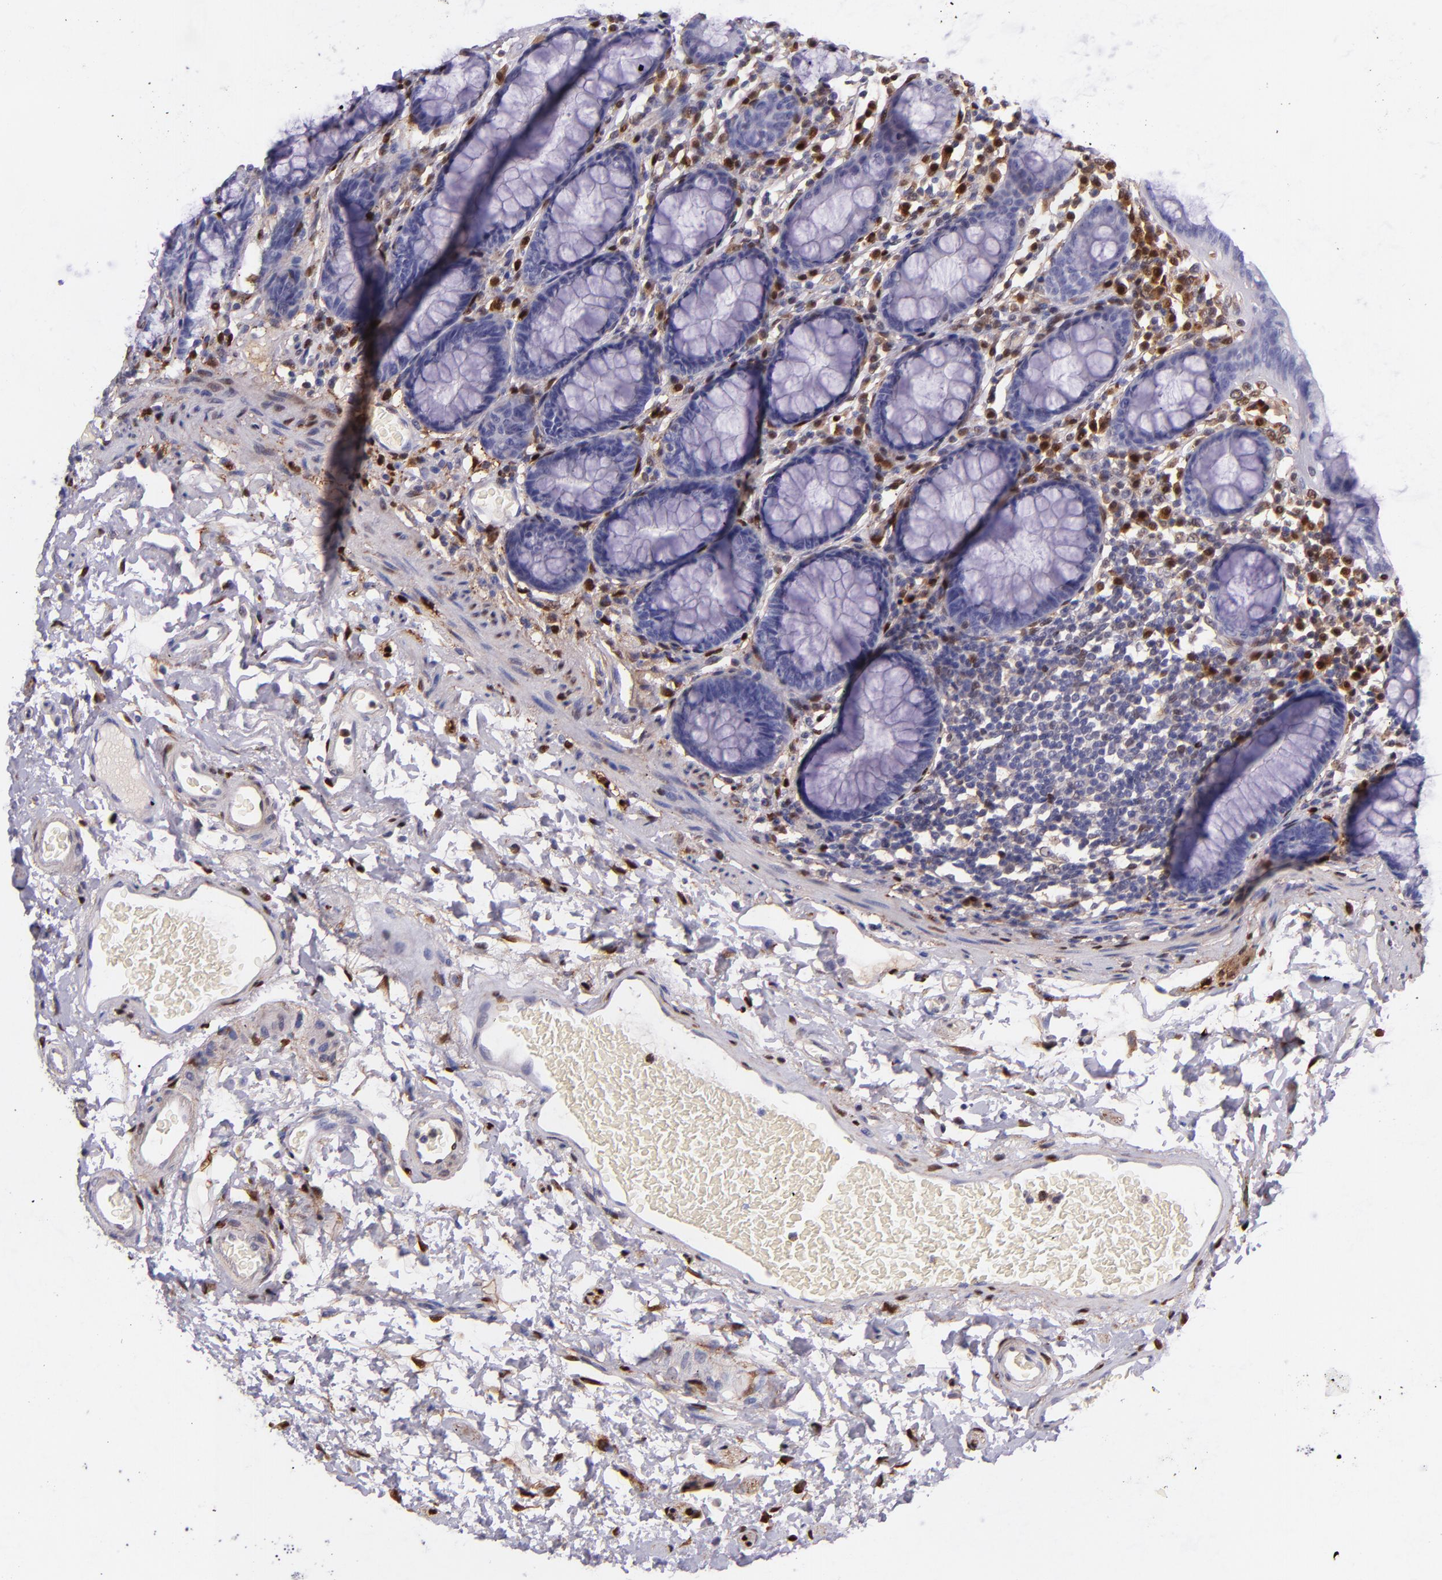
{"staining": {"intensity": "negative", "quantity": "none", "location": "none"}, "tissue": "rectum", "cell_type": "Glandular cells", "image_type": "normal", "snomed": [{"axis": "morphology", "description": "Normal tissue, NOS"}, {"axis": "topography", "description": "Rectum"}], "caption": "DAB immunohistochemical staining of unremarkable rectum exhibits no significant staining in glandular cells. (Stains: DAB immunohistochemistry with hematoxylin counter stain, Microscopy: brightfield microscopy at high magnification).", "gene": "LGALS1", "patient": {"sex": "male", "age": 92}}